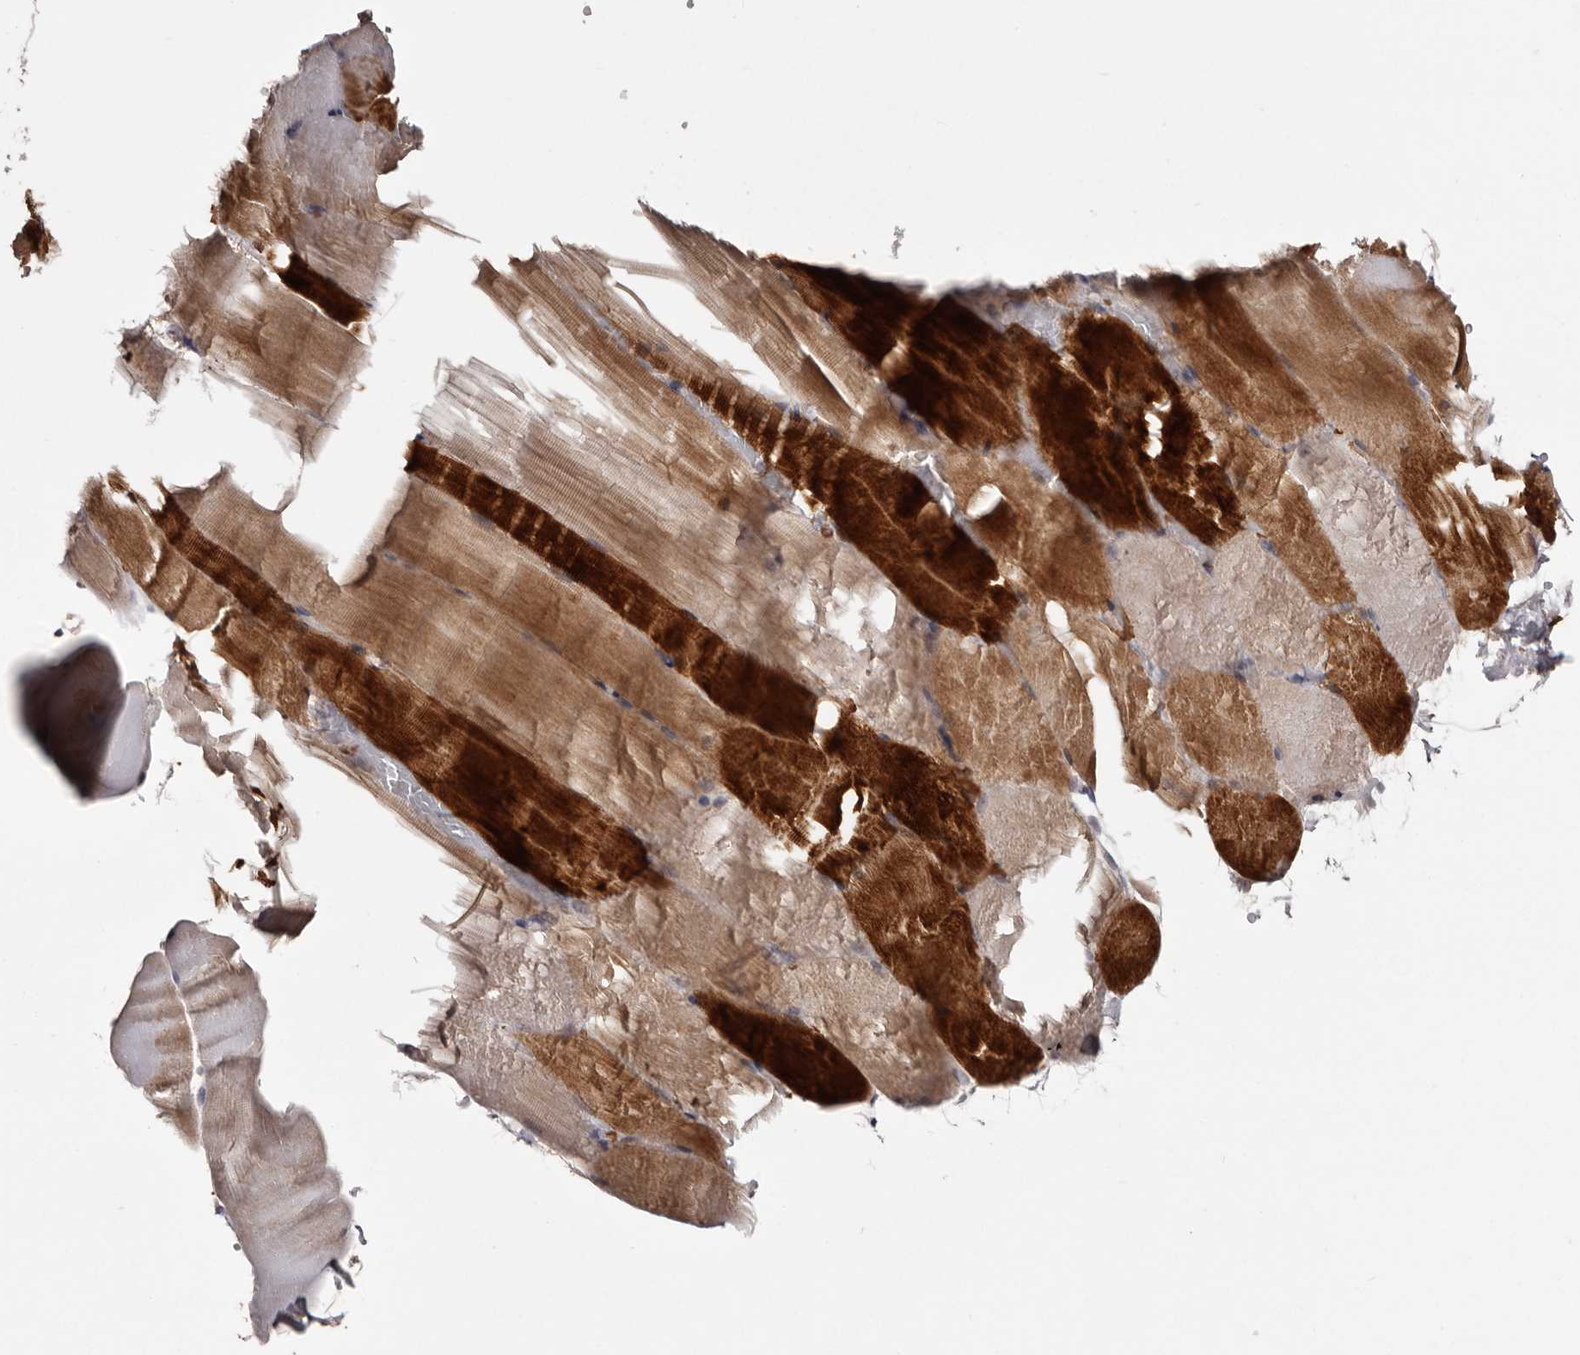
{"staining": {"intensity": "strong", "quantity": "25%-75%", "location": "cytoplasmic/membranous"}, "tissue": "skeletal muscle", "cell_type": "Myocytes", "image_type": "normal", "snomed": [{"axis": "morphology", "description": "Normal tissue, NOS"}, {"axis": "topography", "description": "Skeletal muscle"}, {"axis": "topography", "description": "Parathyroid gland"}], "caption": "Skeletal muscle stained with DAB (3,3'-diaminobenzidine) immunohistochemistry shows high levels of strong cytoplasmic/membranous expression in about 25%-75% of myocytes.", "gene": "CYP1B1", "patient": {"sex": "female", "age": 37}}